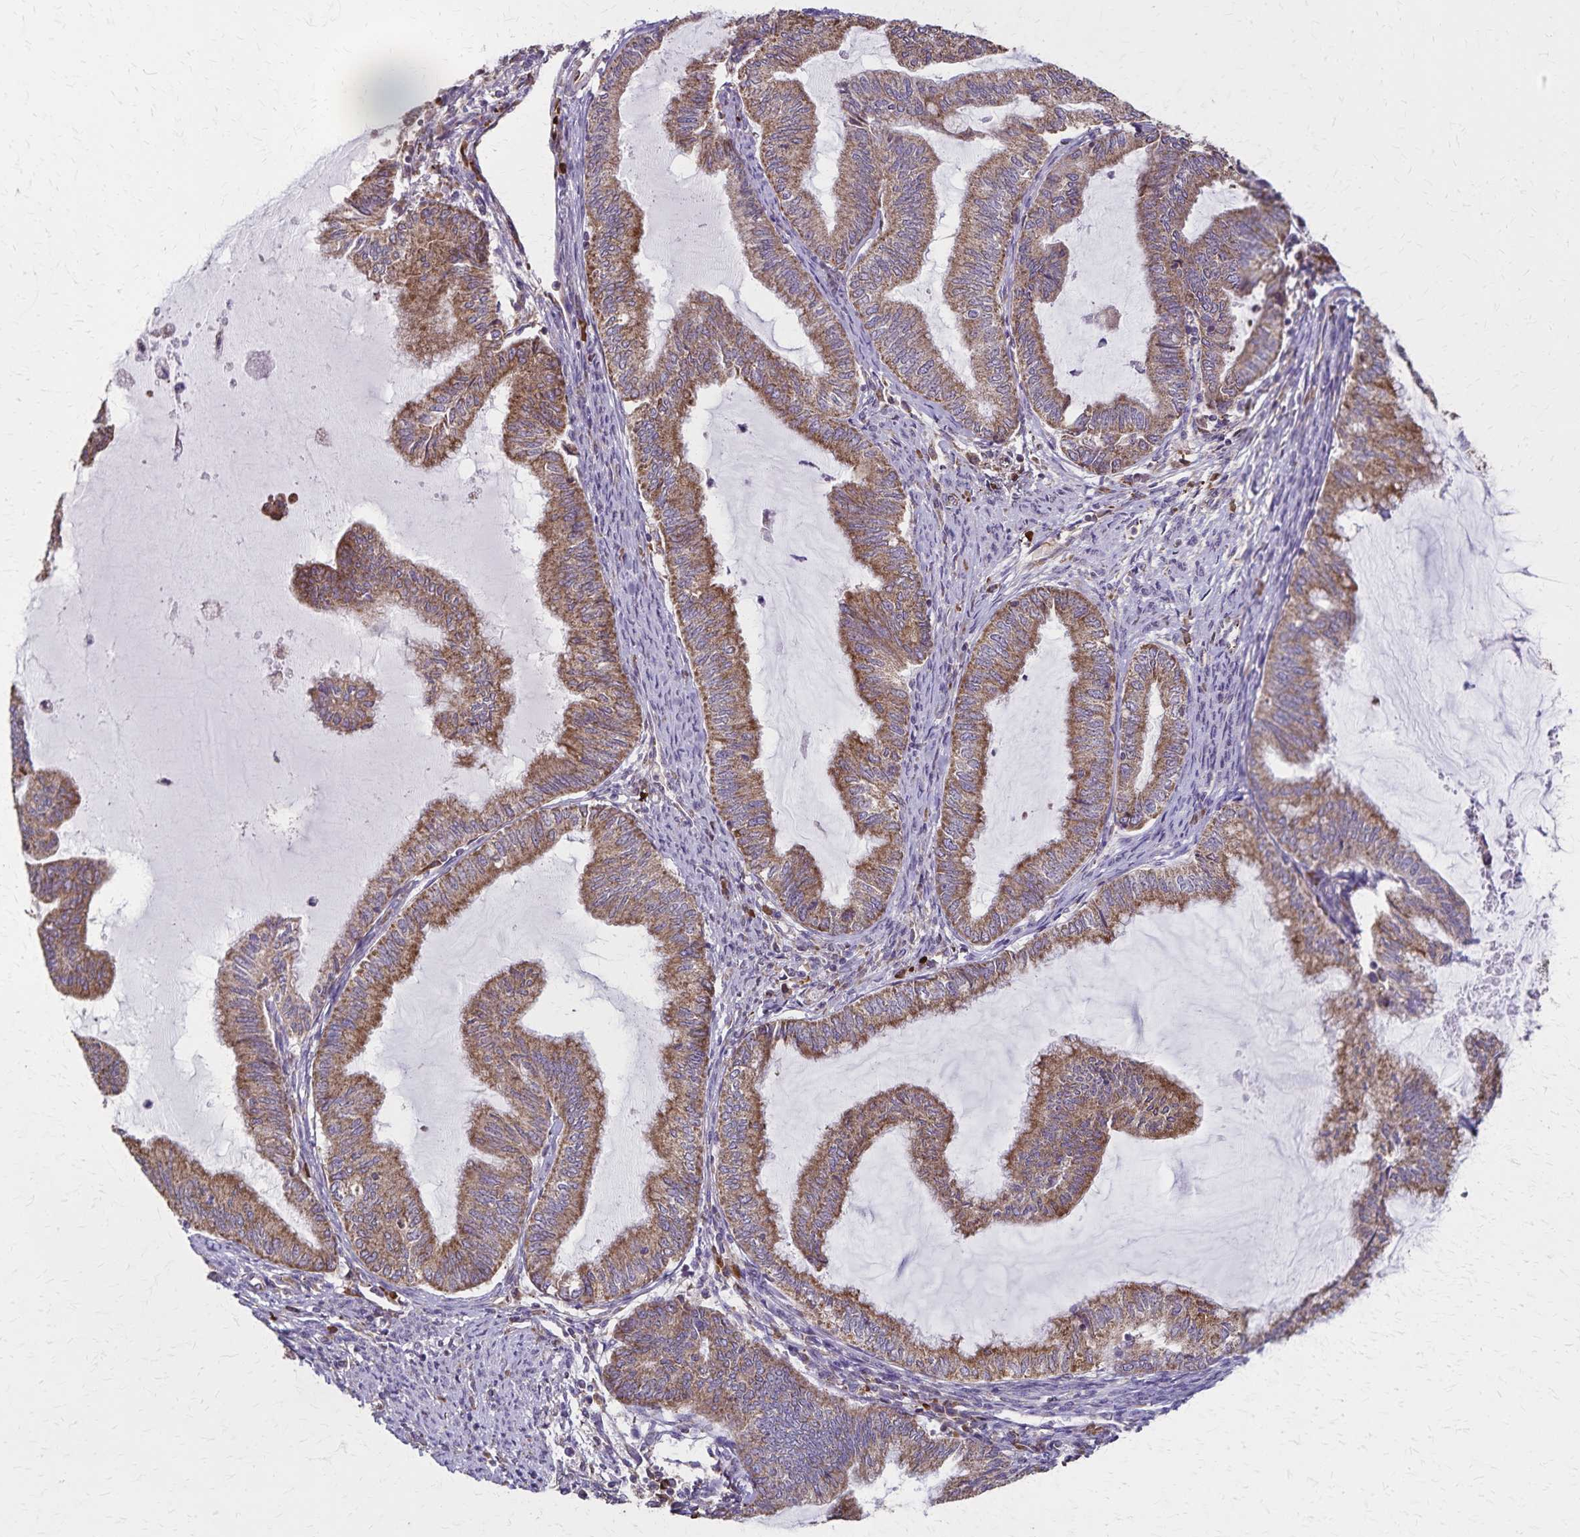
{"staining": {"intensity": "moderate", "quantity": ">75%", "location": "cytoplasmic/membranous"}, "tissue": "endometrial cancer", "cell_type": "Tumor cells", "image_type": "cancer", "snomed": [{"axis": "morphology", "description": "Adenocarcinoma, NOS"}, {"axis": "topography", "description": "Endometrium"}], "caption": "This is a histology image of IHC staining of endometrial adenocarcinoma, which shows moderate positivity in the cytoplasmic/membranous of tumor cells.", "gene": "RNF10", "patient": {"sex": "female", "age": 79}}